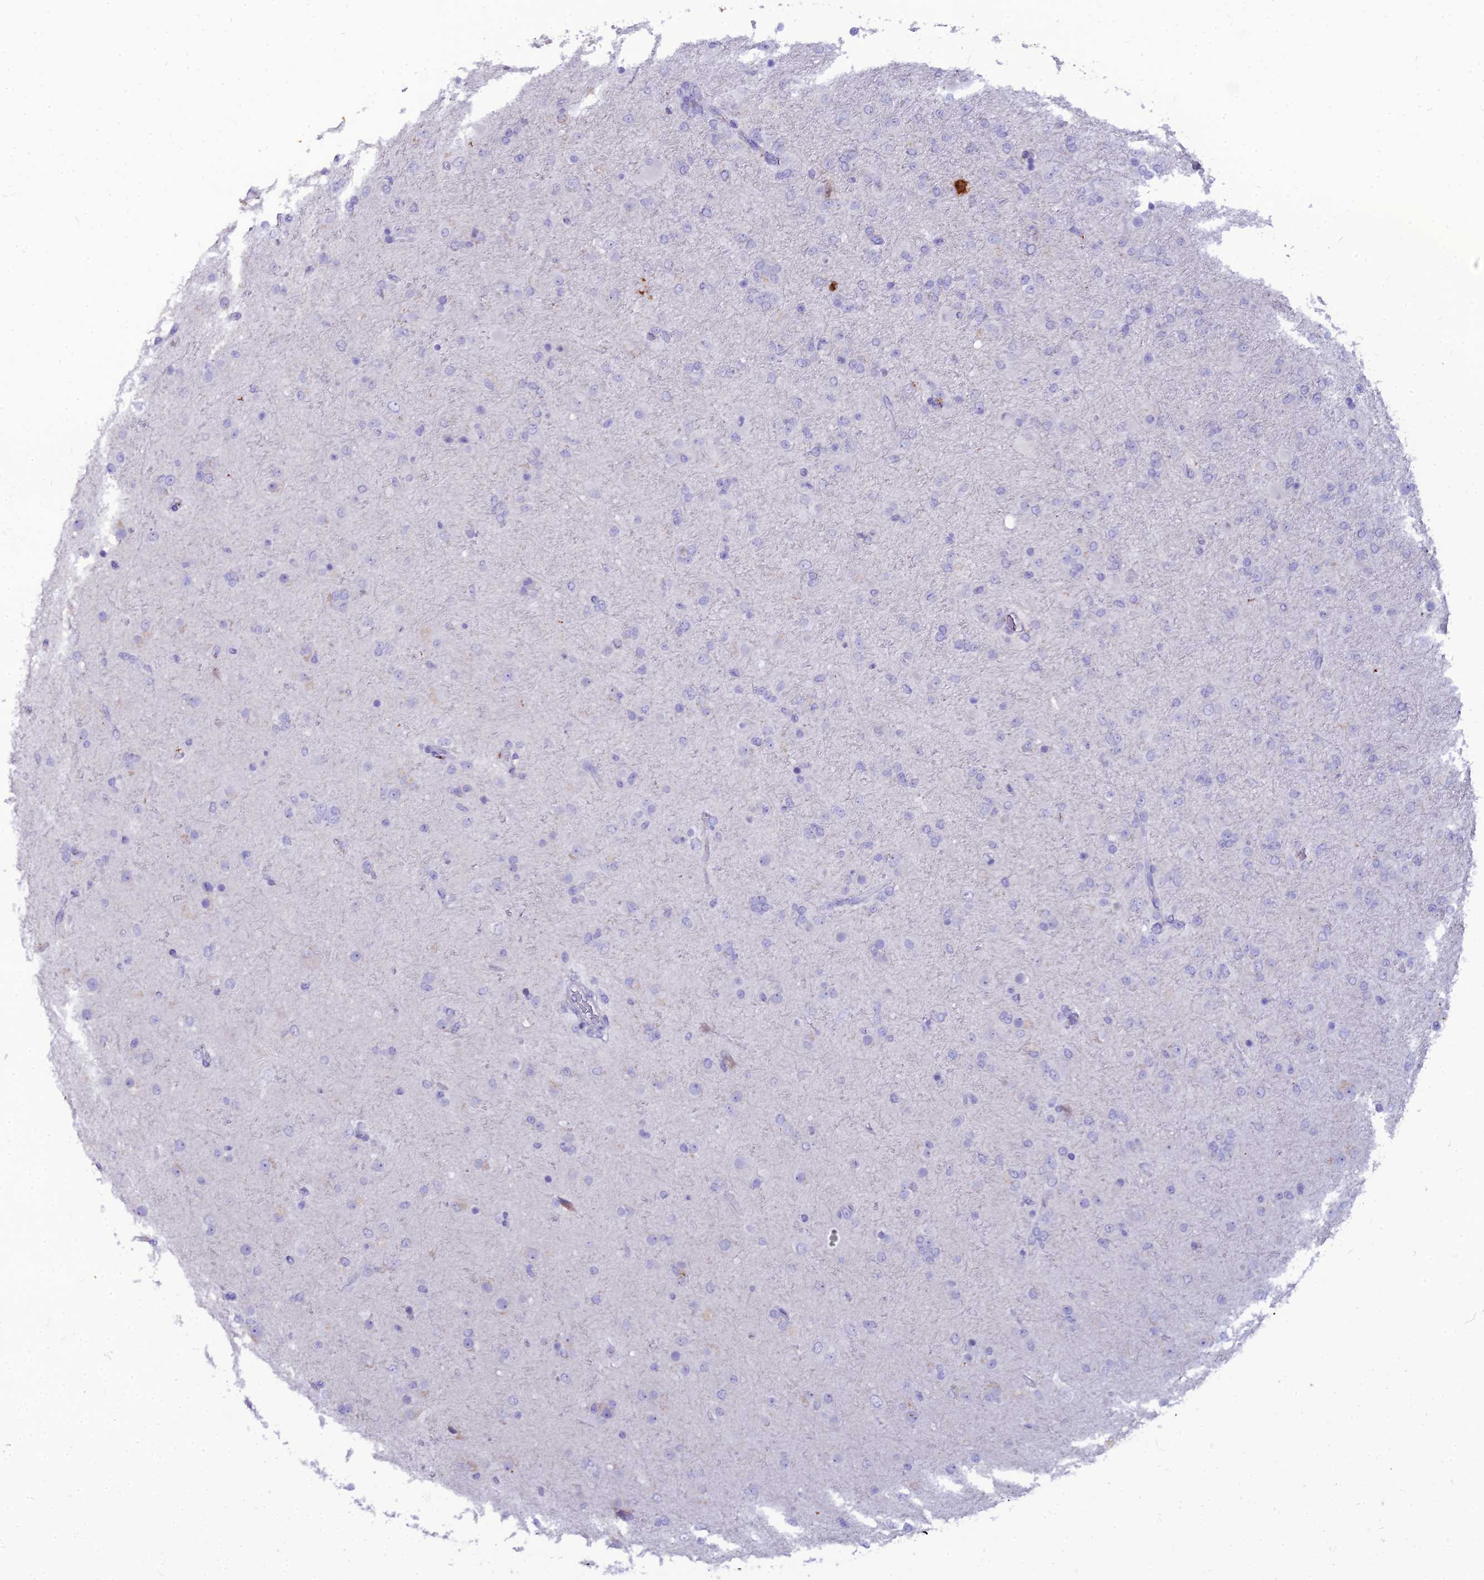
{"staining": {"intensity": "negative", "quantity": "none", "location": "none"}, "tissue": "glioma", "cell_type": "Tumor cells", "image_type": "cancer", "snomed": [{"axis": "morphology", "description": "Glioma, malignant, Low grade"}, {"axis": "topography", "description": "Brain"}], "caption": "An immunohistochemistry image of low-grade glioma (malignant) is shown. There is no staining in tumor cells of low-grade glioma (malignant). (DAB immunohistochemistry, high magnification).", "gene": "NUSAP1", "patient": {"sex": "male", "age": 65}}